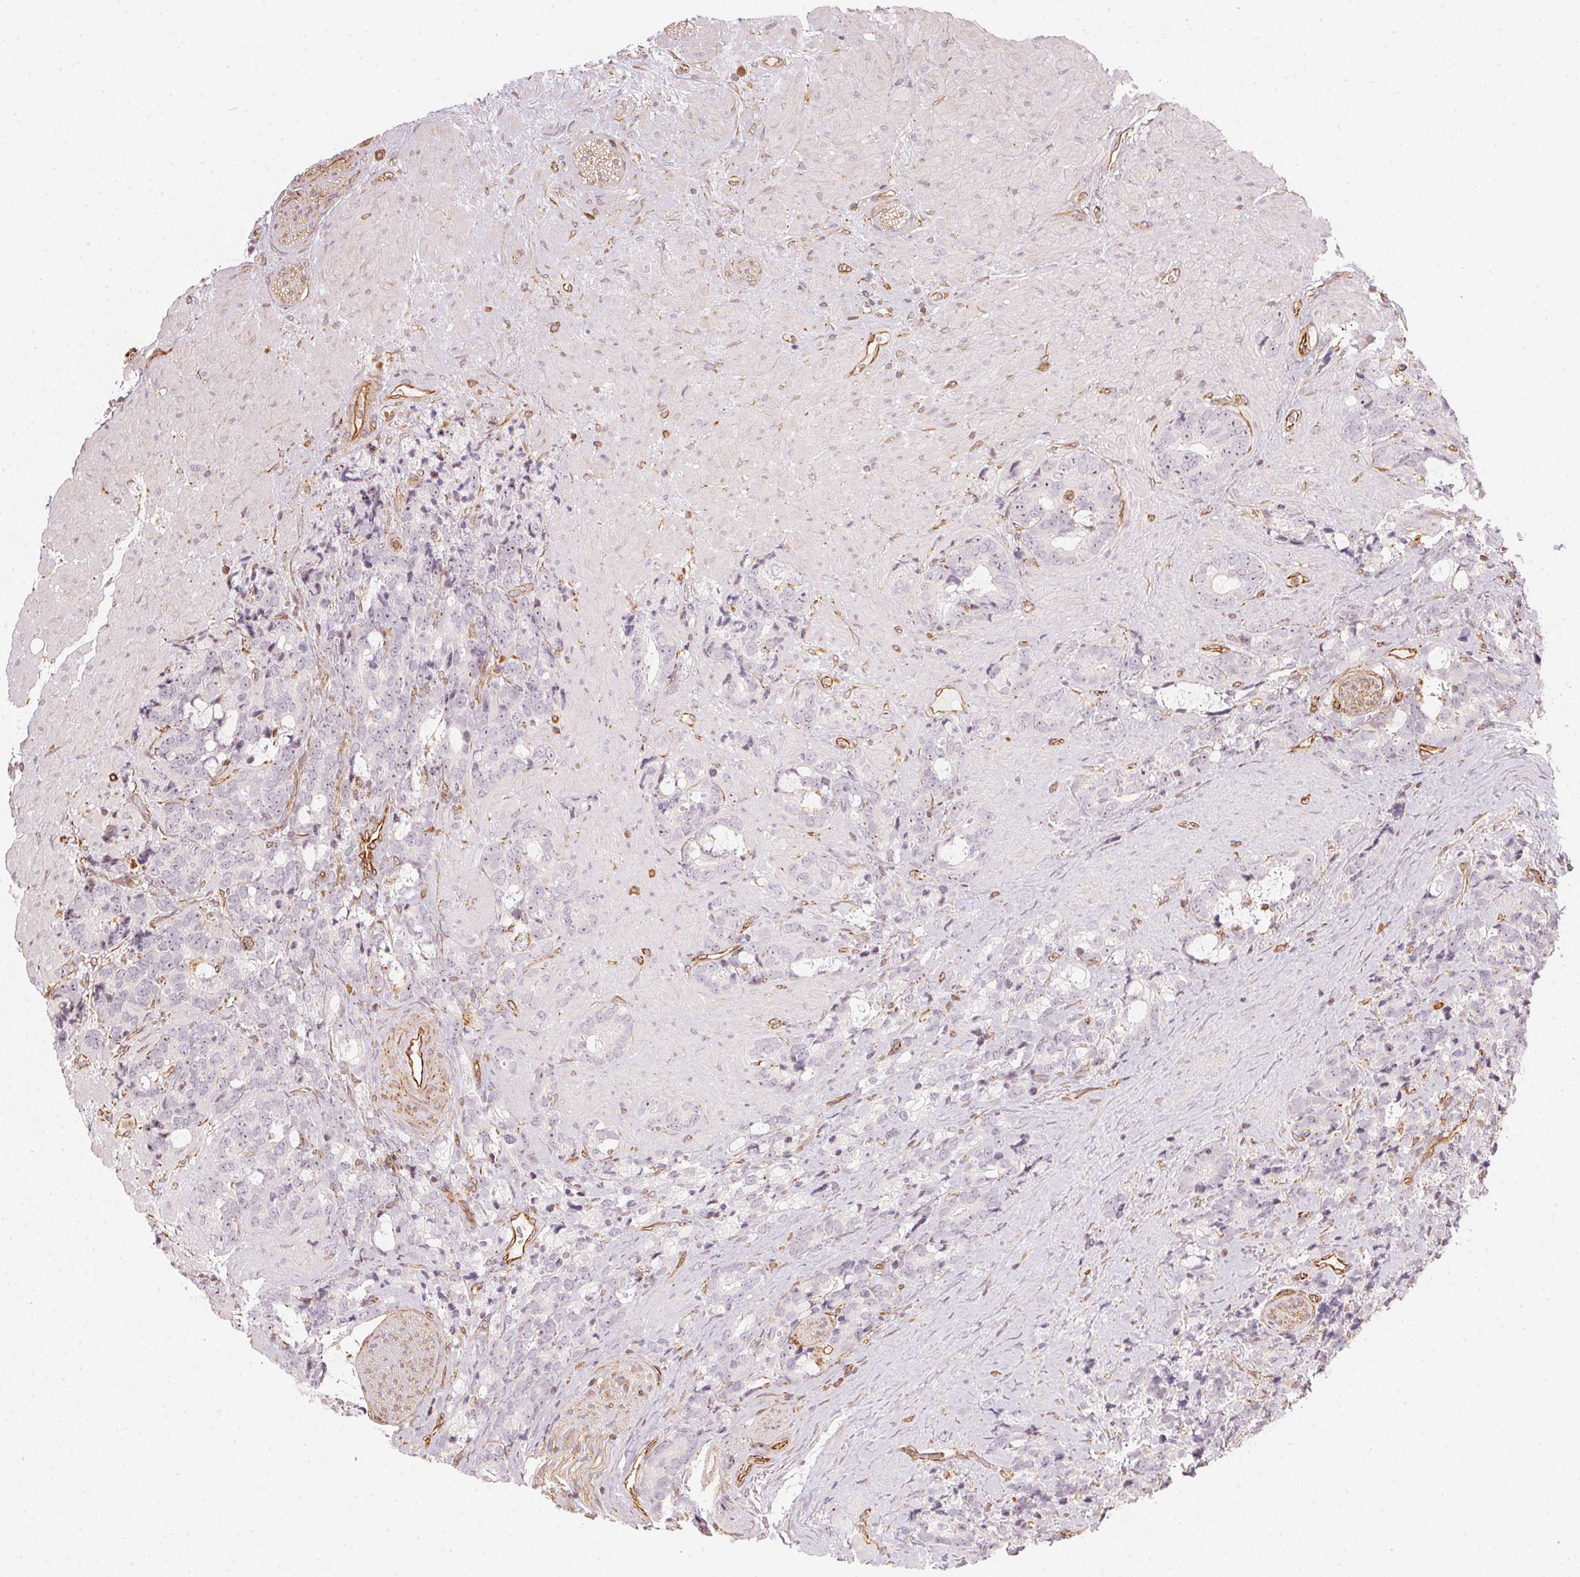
{"staining": {"intensity": "negative", "quantity": "none", "location": "none"}, "tissue": "prostate cancer", "cell_type": "Tumor cells", "image_type": "cancer", "snomed": [{"axis": "morphology", "description": "Adenocarcinoma, High grade"}, {"axis": "topography", "description": "Prostate"}], "caption": "Prostate cancer (high-grade adenocarcinoma) stained for a protein using immunohistochemistry (IHC) shows no expression tumor cells.", "gene": "FOXR2", "patient": {"sex": "male", "age": 74}}